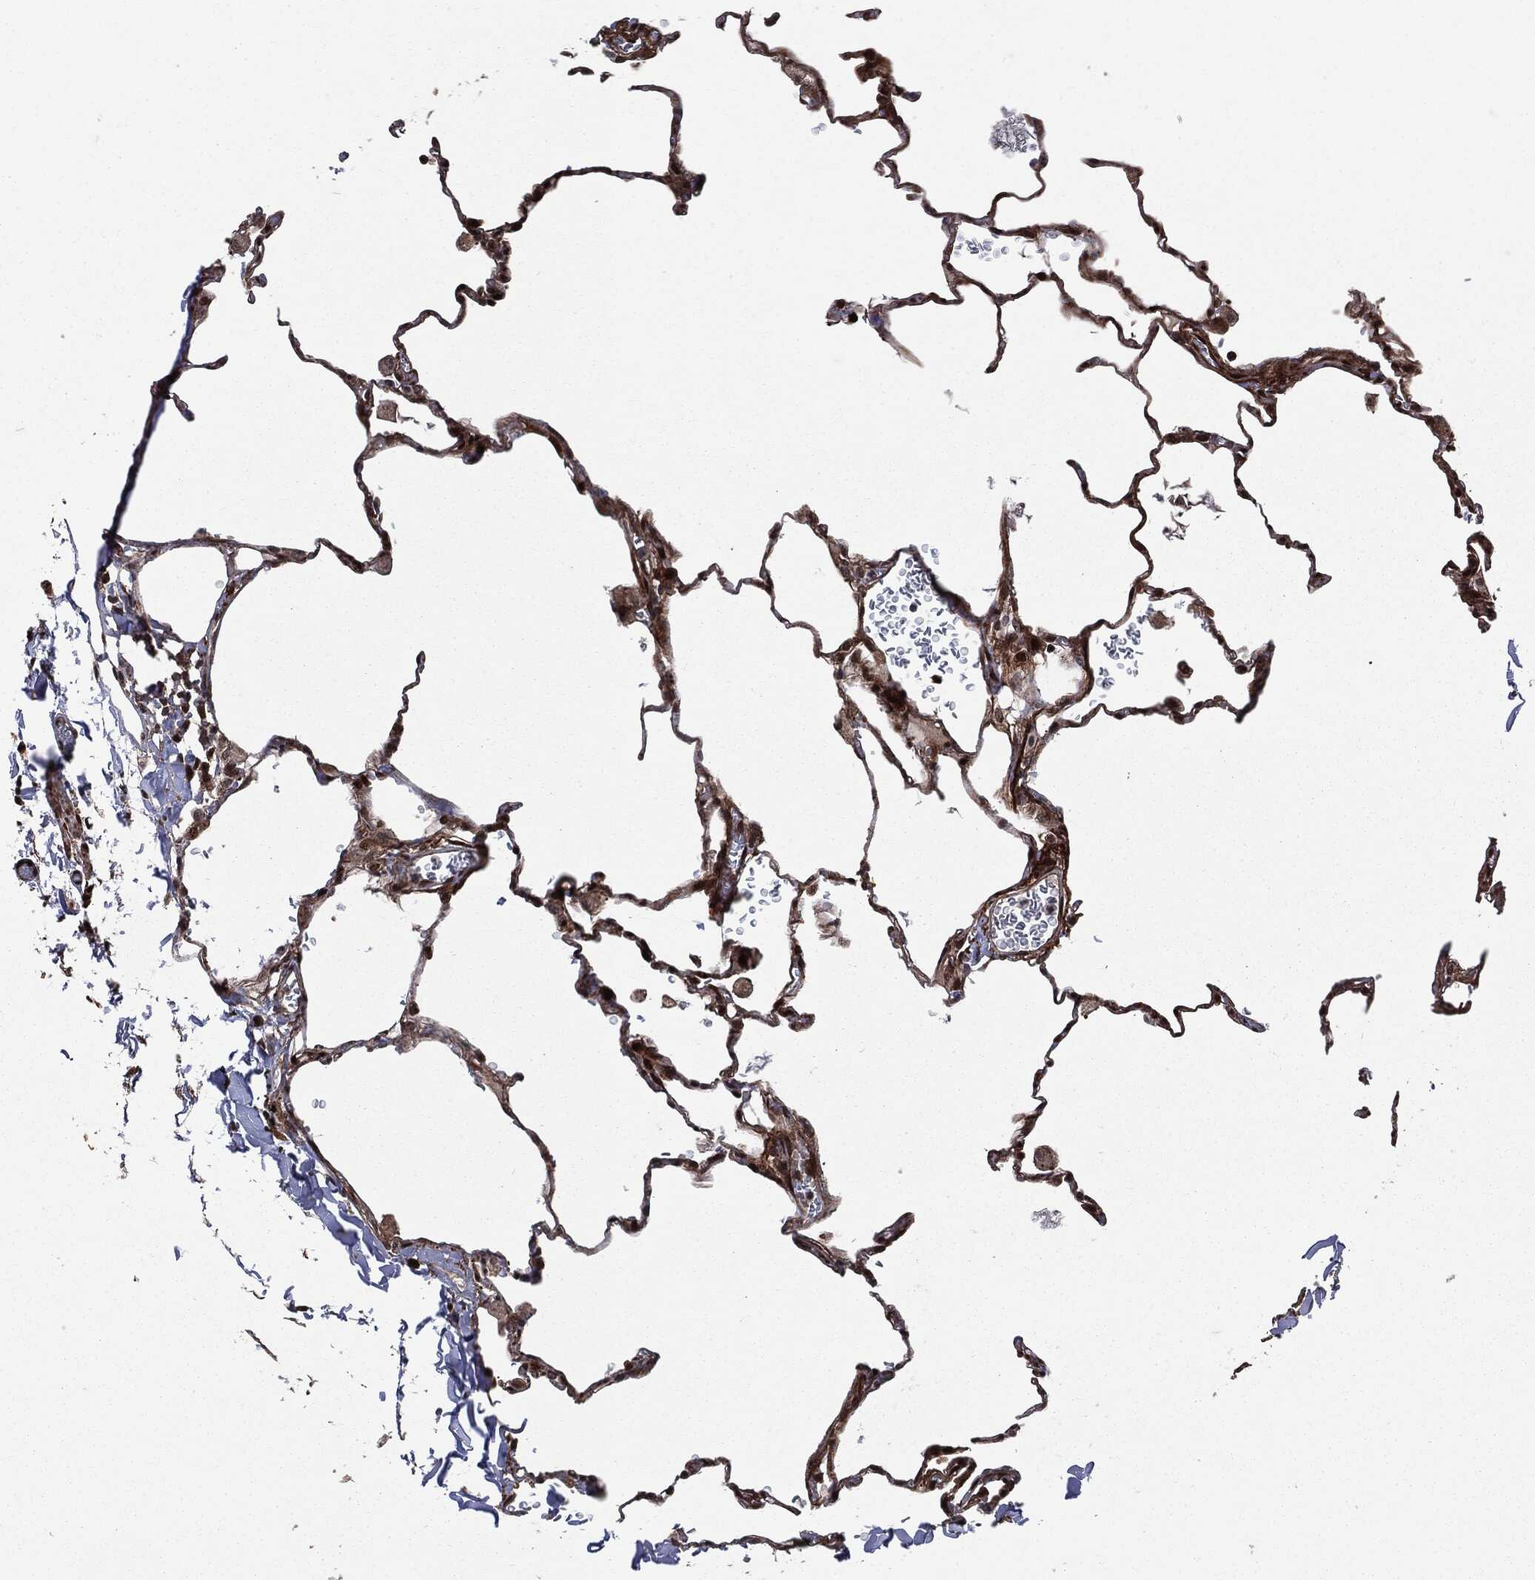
{"staining": {"intensity": "strong", "quantity": ">75%", "location": "cytoplasmic/membranous,nuclear"}, "tissue": "lung", "cell_type": "Alveolar cells", "image_type": "normal", "snomed": [{"axis": "morphology", "description": "Normal tissue, NOS"}, {"axis": "morphology", "description": "Adenocarcinoma, metastatic, NOS"}, {"axis": "topography", "description": "Lung"}], "caption": "Strong cytoplasmic/membranous,nuclear protein positivity is present in about >75% of alveolar cells in lung. The staining was performed using DAB, with brown indicating positive protein expression. Nuclei are stained blue with hematoxylin.", "gene": "SMAD4", "patient": {"sex": "male", "age": 45}}